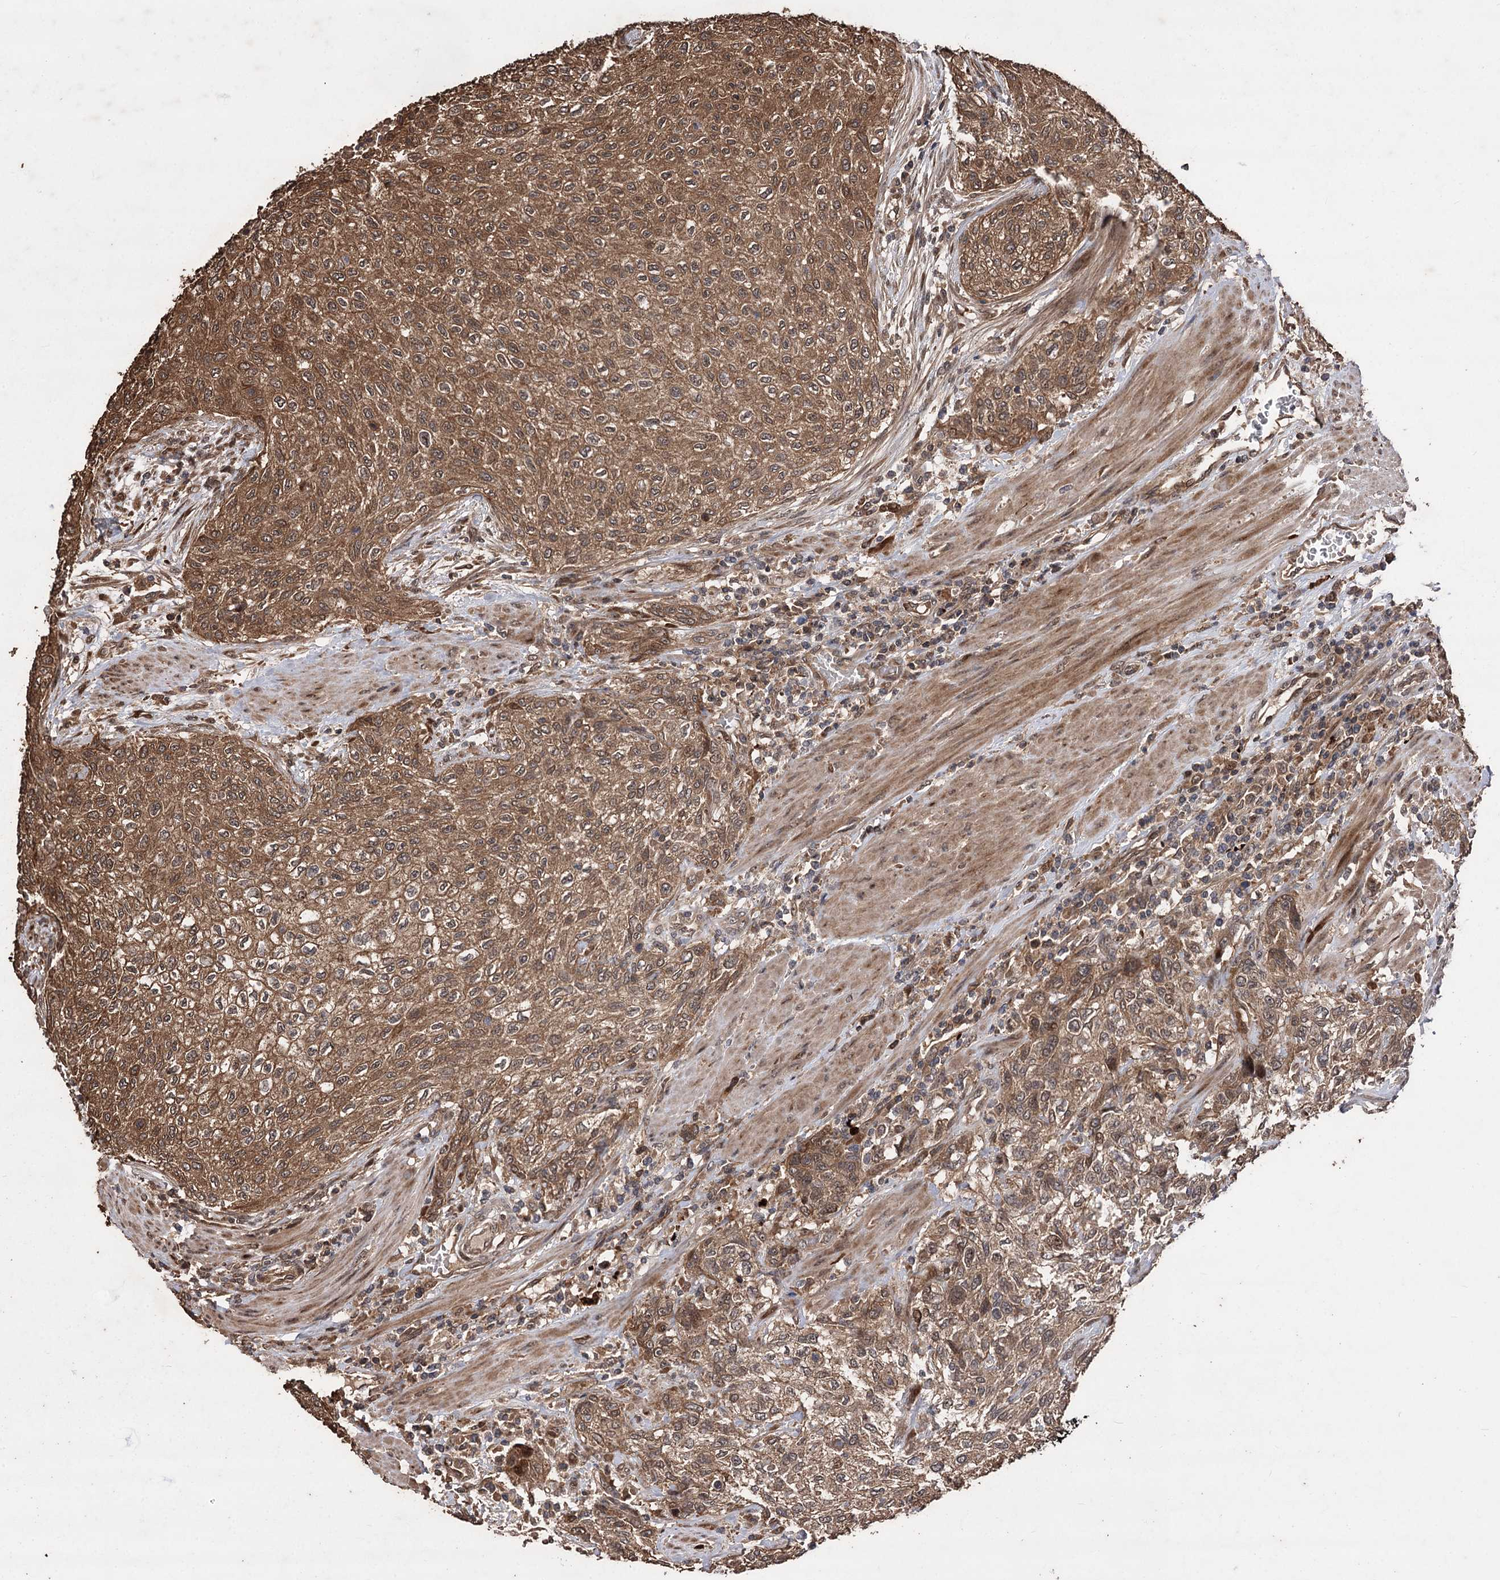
{"staining": {"intensity": "moderate", "quantity": ">75%", "location": "cytoplasmic/membranous,nuclear"}, "tissue": "urothelial cancer", "cell_type": "Tumor cells", "image_type": "cancer", "snomed": [{"axis": "morphology", "description": "Urothelial carcinoma, High grade"}, {"axis": "topography", "description": "Urinary bladder"}], "caption": "Urothelial cancer stained with a brown dye demonstrates moderate cytoplasmic/membranous and nuclear positive staining in about >75% of tumor cells.", "gene": "RASSF3", "patient": {"sex": "male", "age": 35}}